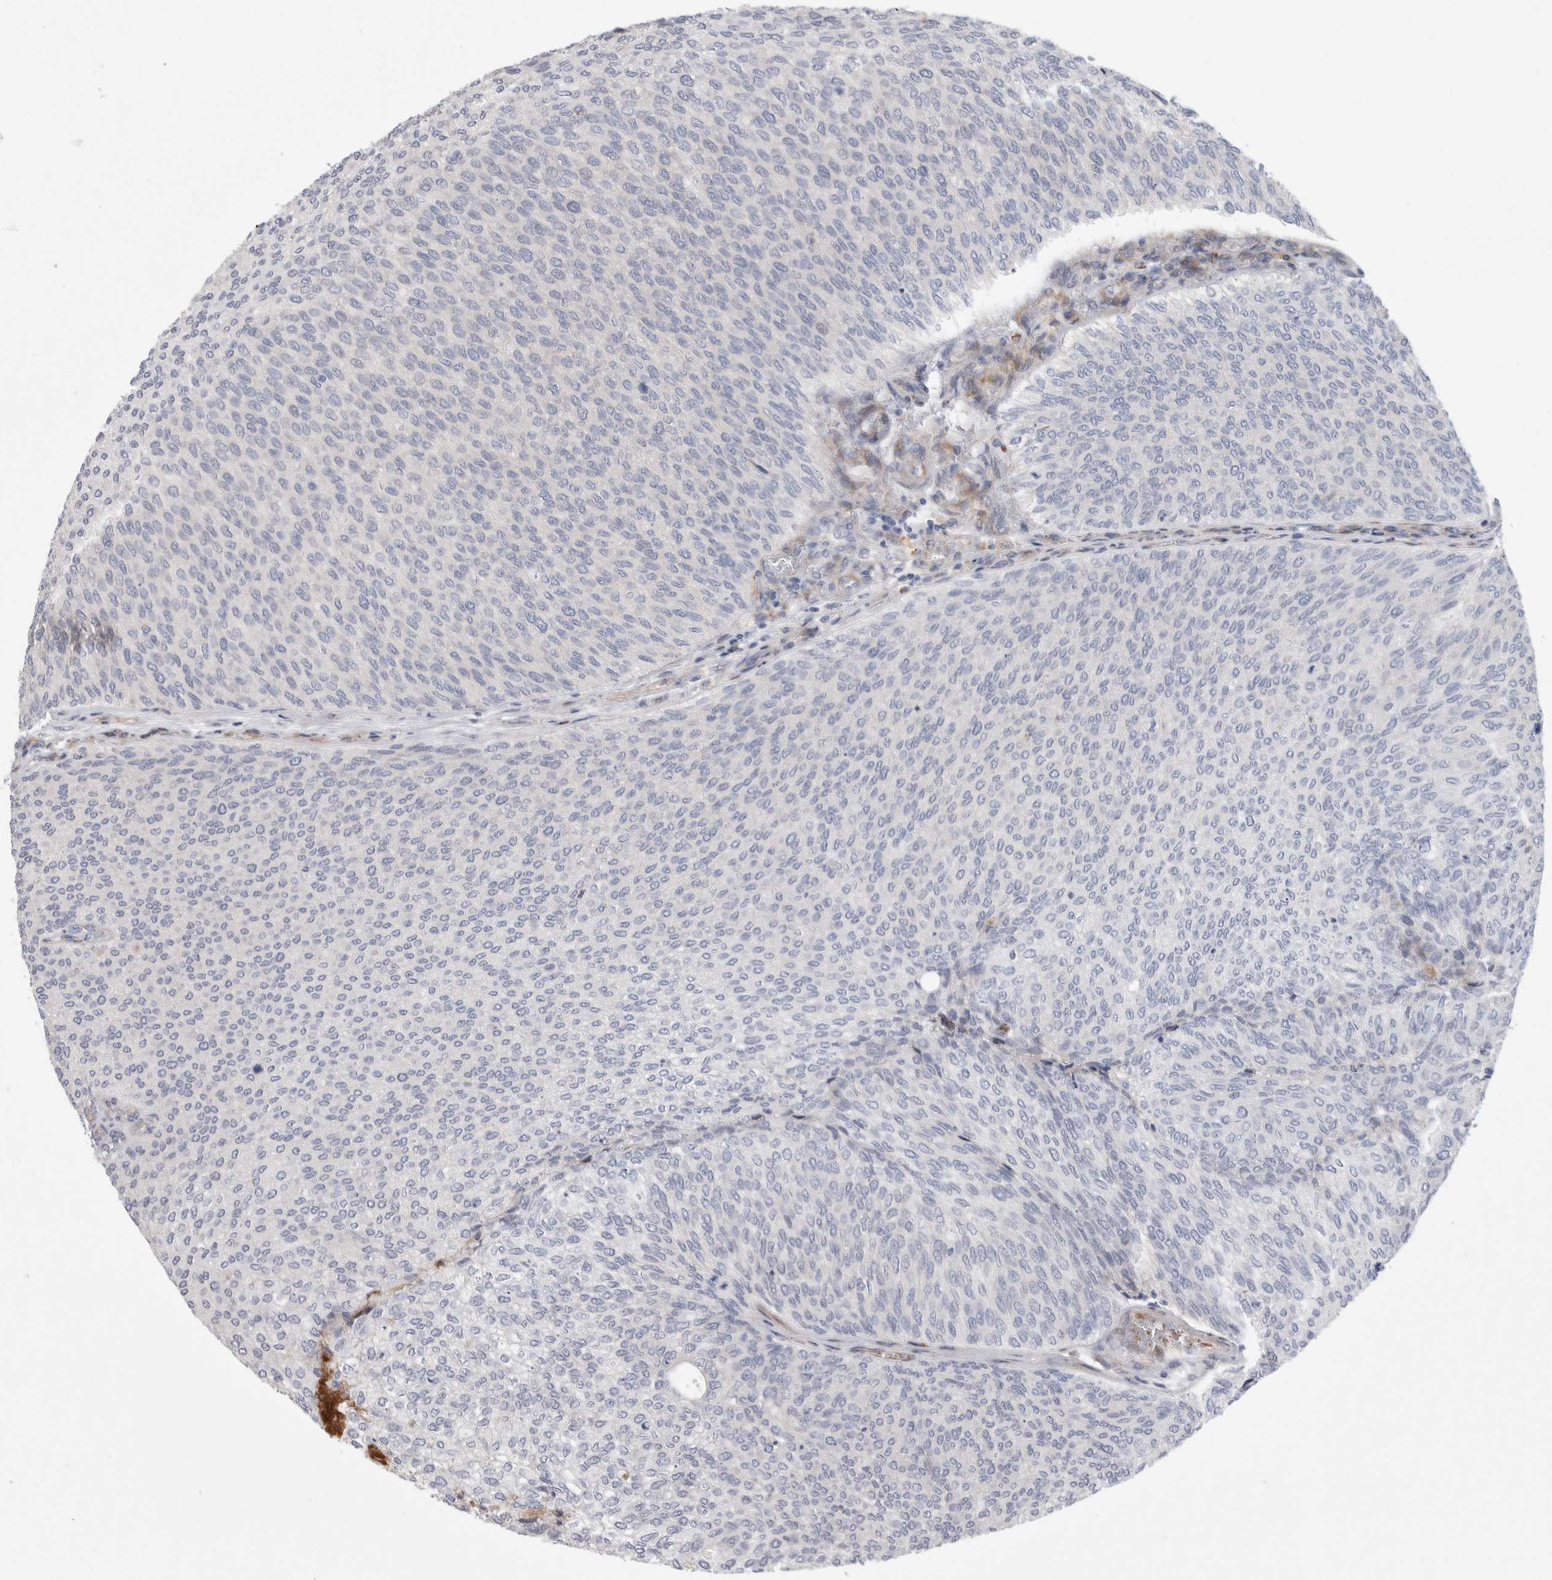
{"staining": {"intensity": "negative", "quantity": "none", "location": "none"}, "tissue": "urothelial cancer", "cell_type": "Tumor cells", "image_type": "cancer", "snomed": [{"axis": "morphology", "description": "Urothelial carcinoma, Low grade"}, {"axis": "topography", "description": "Urinary bladder"}], "caption": "Immunohistochemistry photomicrograph of urothelial cancer stained for a protein (brown), which demonstrates no positivity in tumor cells.", "gene": "PSMG3", "patient": {"sex": "female", "age": 79}}